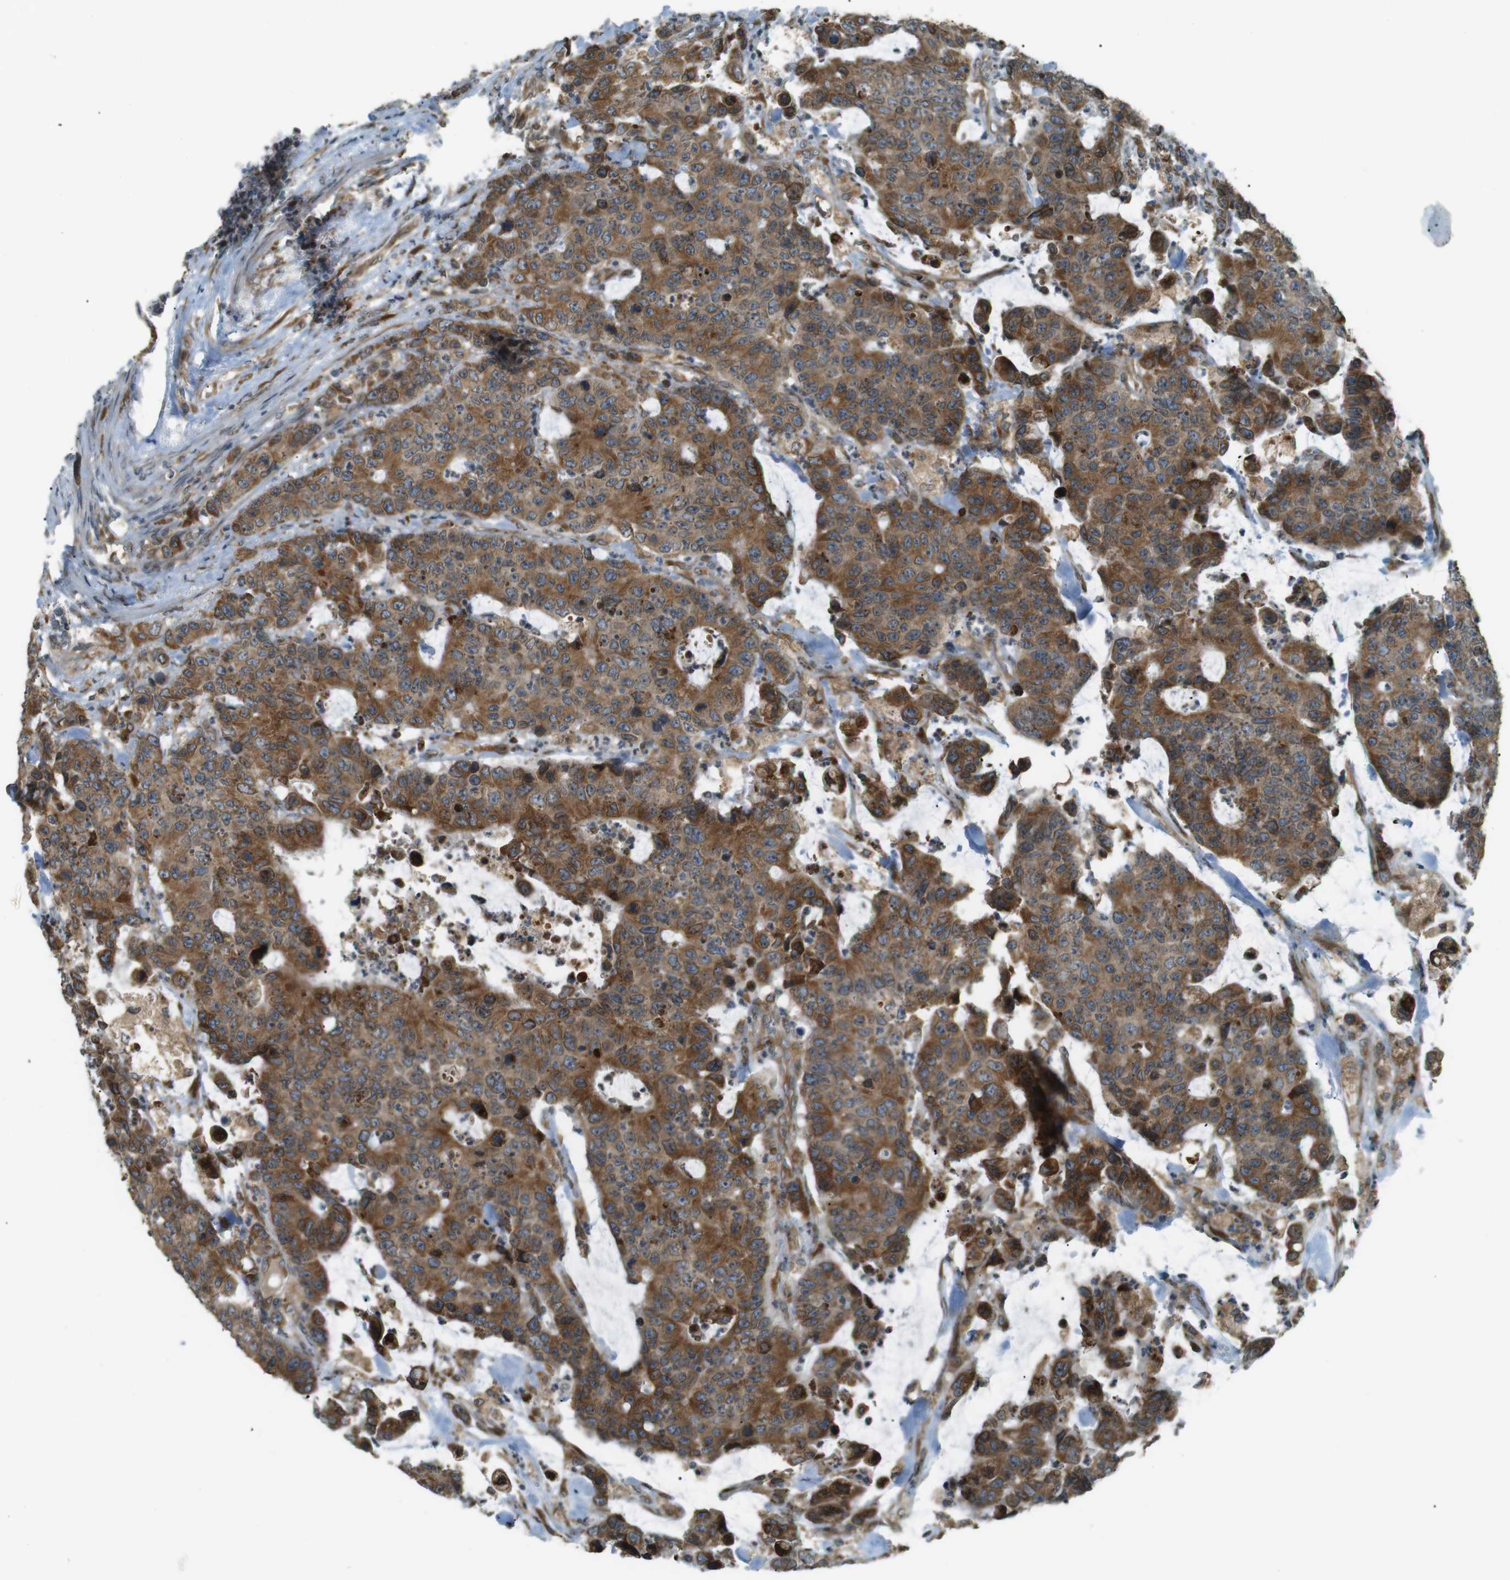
{"staining": {"intensity": "strong", "quantity": ">75%", "location": "cytoplasmic/membranous"}, "tissue": "colorectal cancer", "cell_type": "Tumor cells", "image_type": "cancer", "snomed": [{"axis": "morphology", "description": "Adenocarcinoma, NOS"}, {"axis": "topography", "description": "Colon"}], "caption": "This is an image of immunohistochemistry staining of adenocarcinoma (colorectal), which shows strong positivity in the cytoplasmic/membranous of tumor cells.", "gene": "TMED4", "patient": {"sex": "female", "age": 86}}